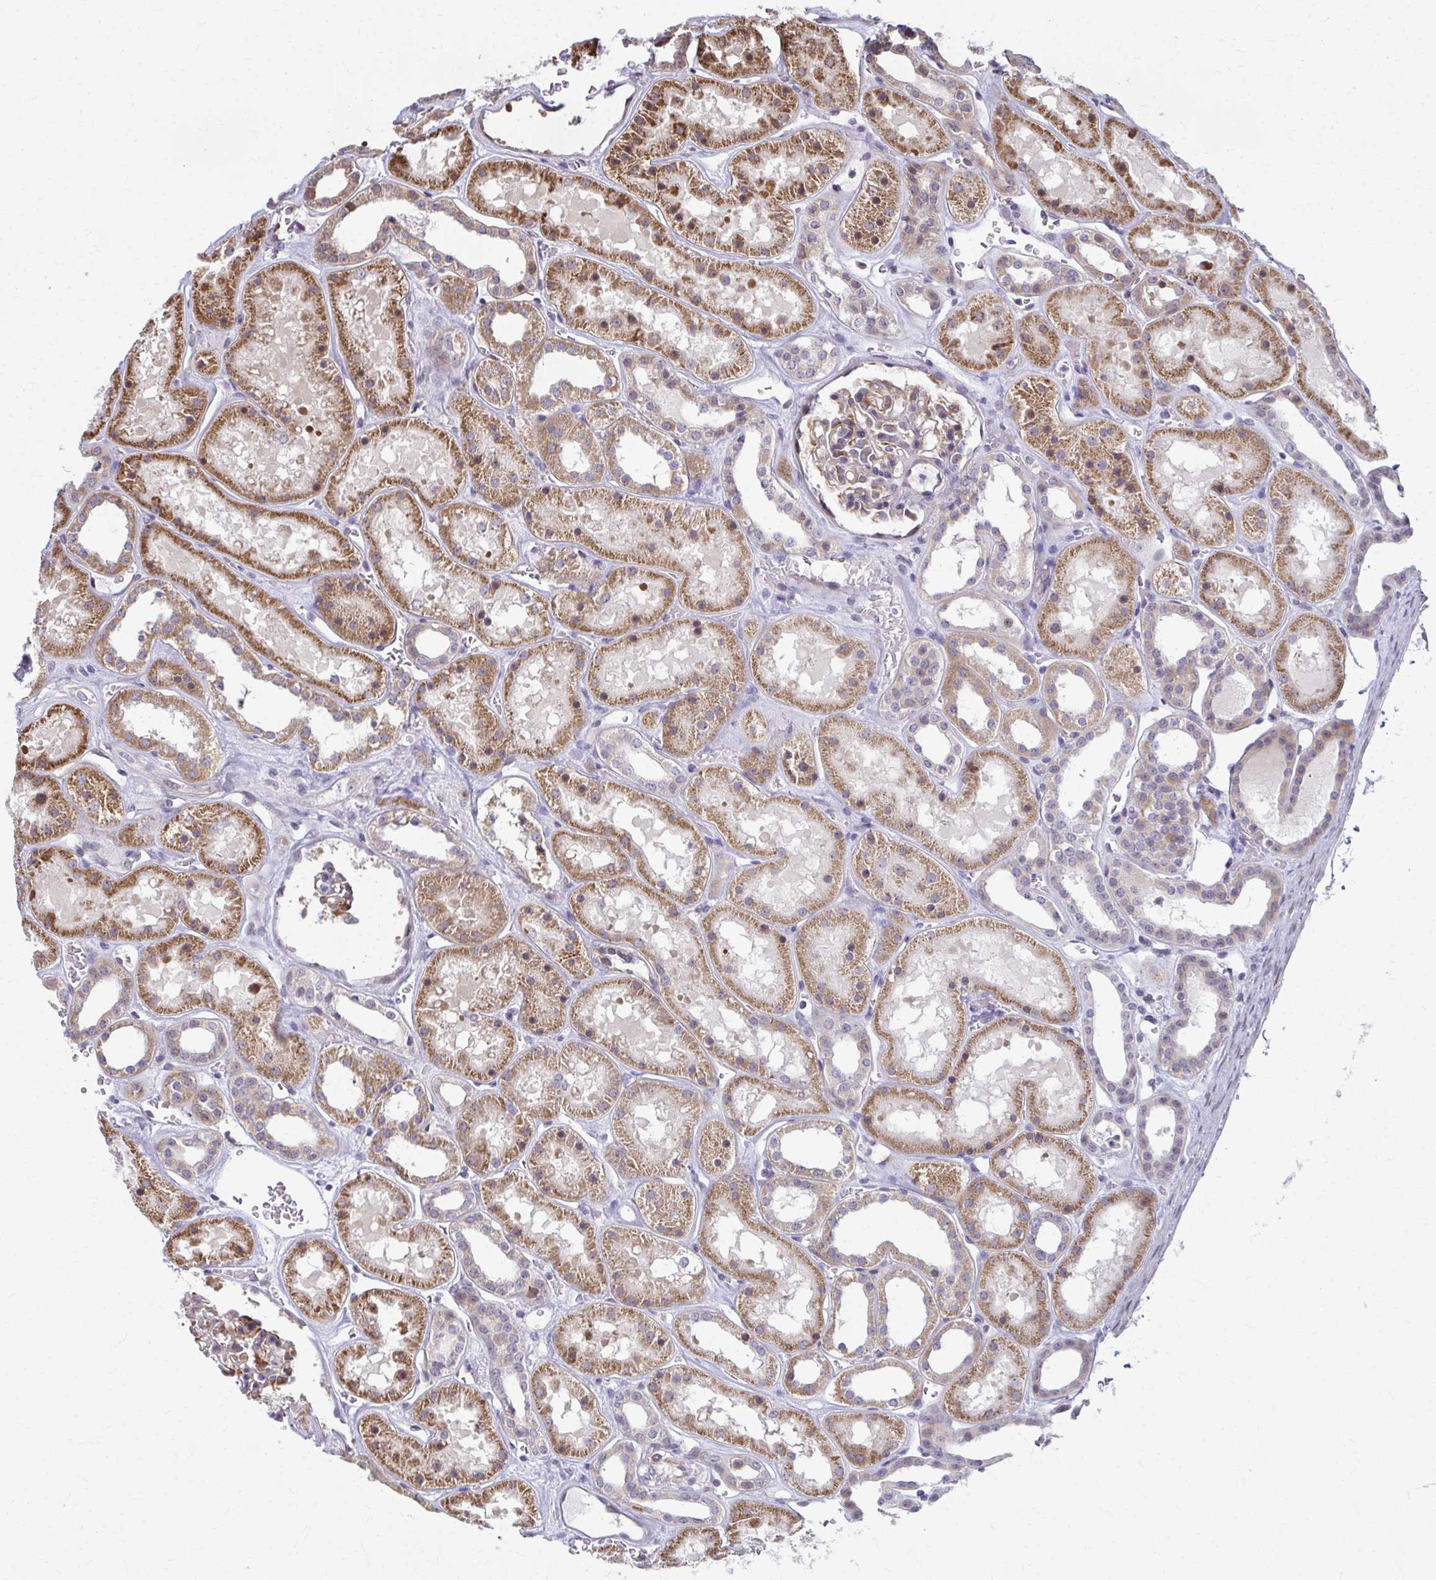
{"staining": {"intensity": "moderate", "quantity": "<25%", "location": "cytoplasmic/membranous"}, "tissue": "kidney", "cell_type": "Cells in glomeruli", "image_type": "normal", "snomed": [{"axis": "morphology", "description": "Normal tissue, NOS"}, {"axis": "topography", "description": "Kidney"}], "caption": "Benign kidney exhibits moderate cytoplasmic/membranous staining in approximately <25% of cells in glomeruli Nuclei are stained in blue..", "gene": "MAF1", "patient": {"sex": "female", "age": 41}}